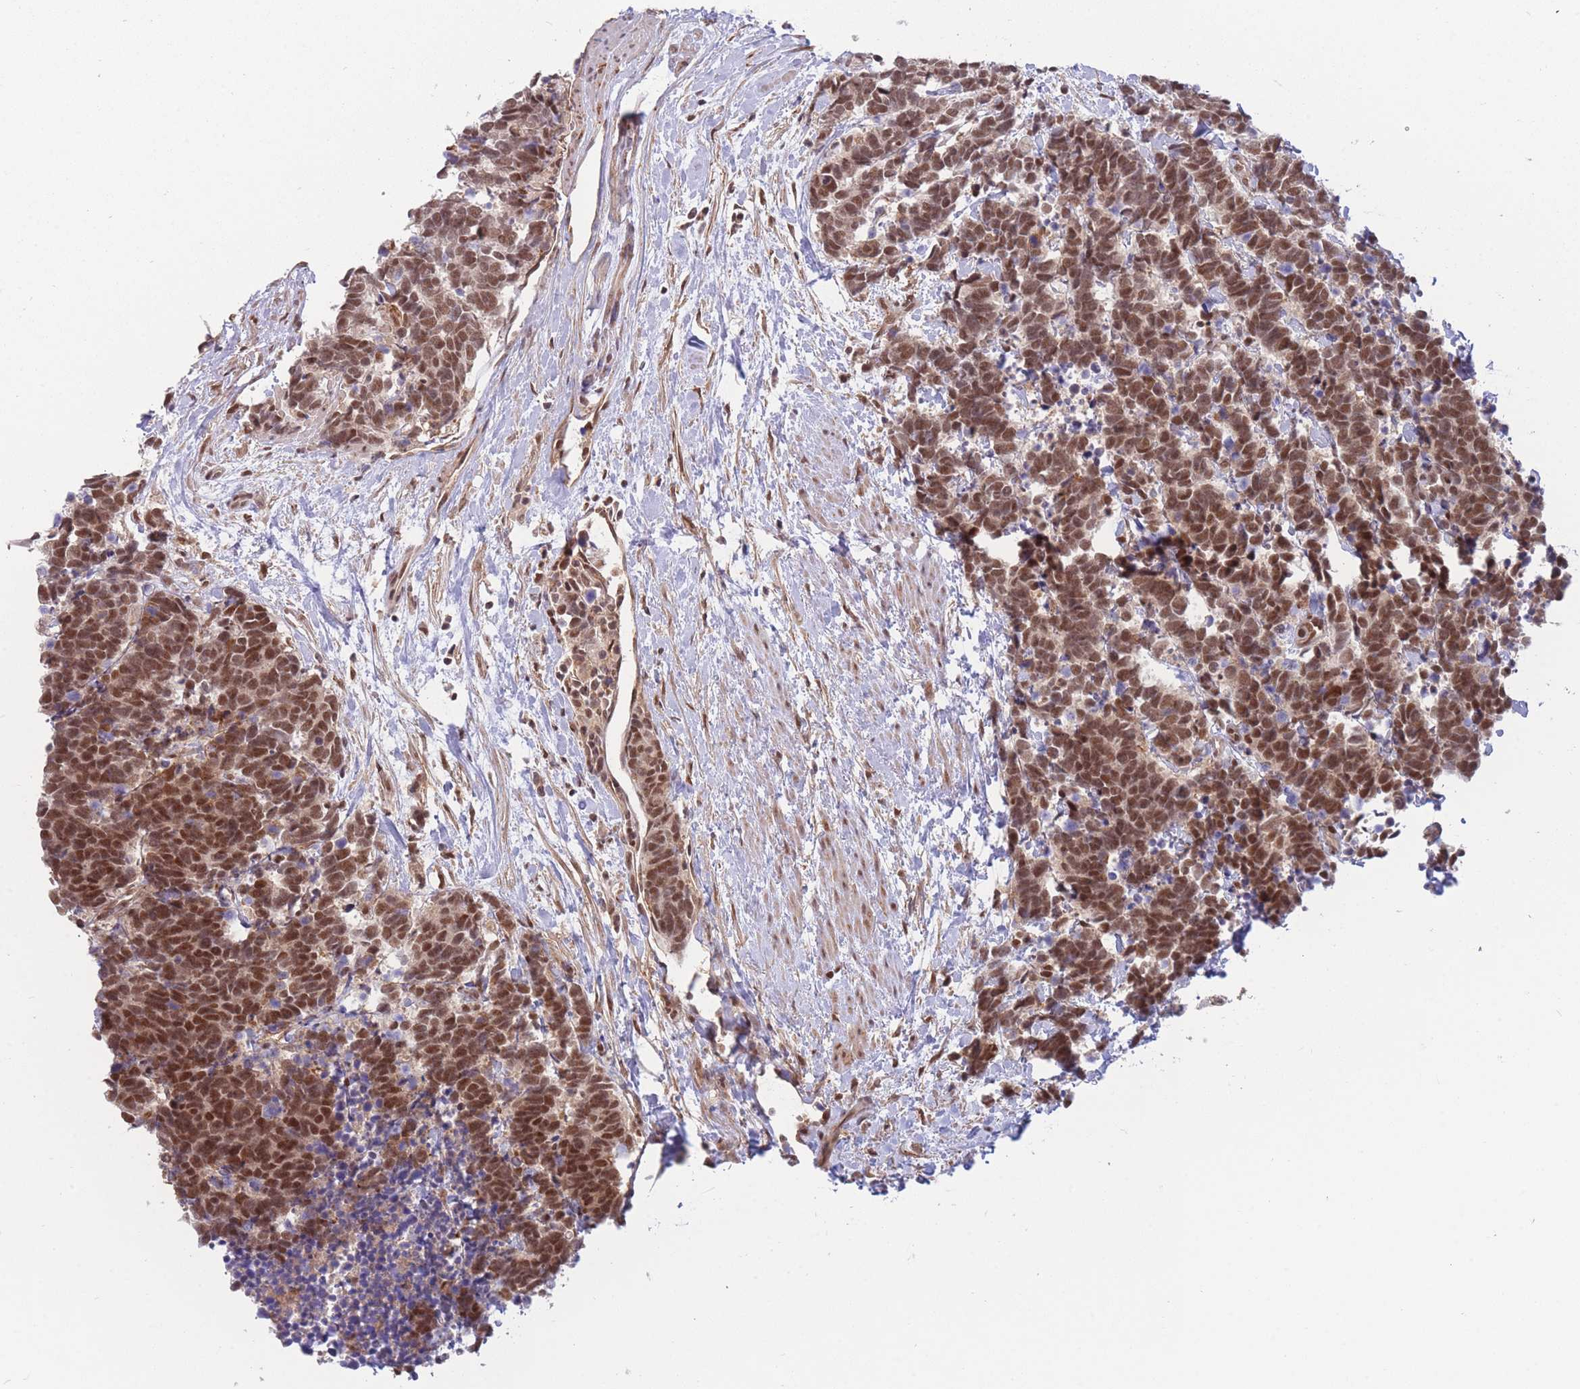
{"staining": {"intensity": "strong", "quantity": ">75%", "location": "cytoplasmic/membranous,nuclear"}, "tissue": "carcinoid", "cell_type": "Tumor cells", "image_type": "cancer", "snomed": [{"axis": "morphology", "description": "Carcinoma, NOS"}, {"axis": "morphology", "description": "Carcinoid, malignant, NOS"}, {"axis": "topography", "description": "Prostate"}], "caption": "Immunohistochemical staining of human carcinoma demonstrates high levels of strong cytoplasmic/membranous and nuclear protein expression in about >75% of tumor cells.", "gene": "BOD1L1", "patient": {"sex": "male", "age": 57}}